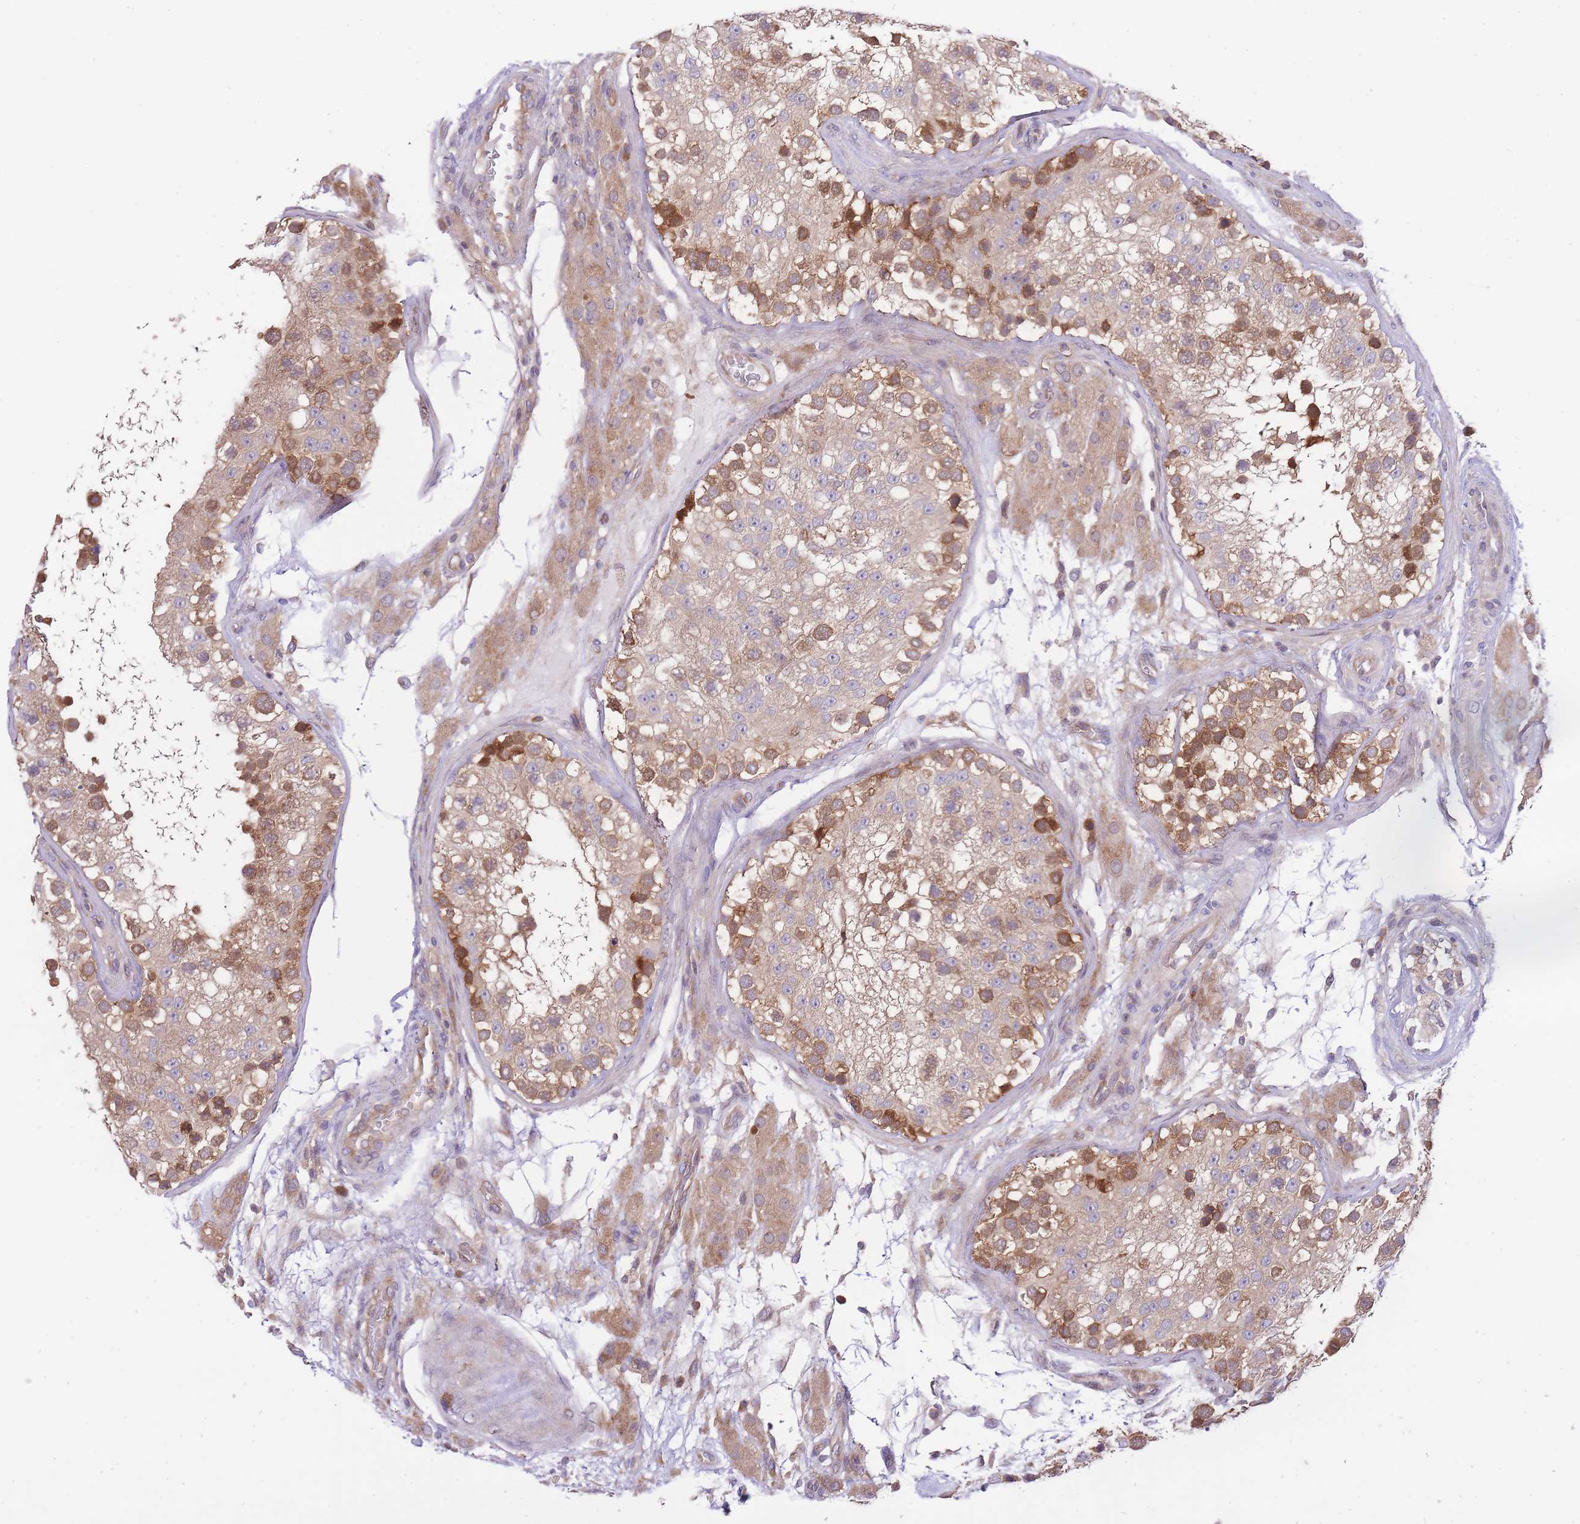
{"staining": {"intensity": "moderate", "quantity": ">75%", "location": "cytoplasmic/membranous"}, "tissue": "testis", "cell_type": "Cells in seminiferous ducts", "image_type": "normal", "snomed": [{"axis": "morphology", "description": "Normal tissue, NOS"}, {"axis": "topography", "description": "Testis"}], "caption": "Protein positivity by IHC shows moderate cytoplasmic/membranous staining in about >75% of cells in seminiferous ducts in benign testis. Nuclei are stained in blue.", "gene": "EIF2B2", "patient": {"sex": "male", "age": 26}}